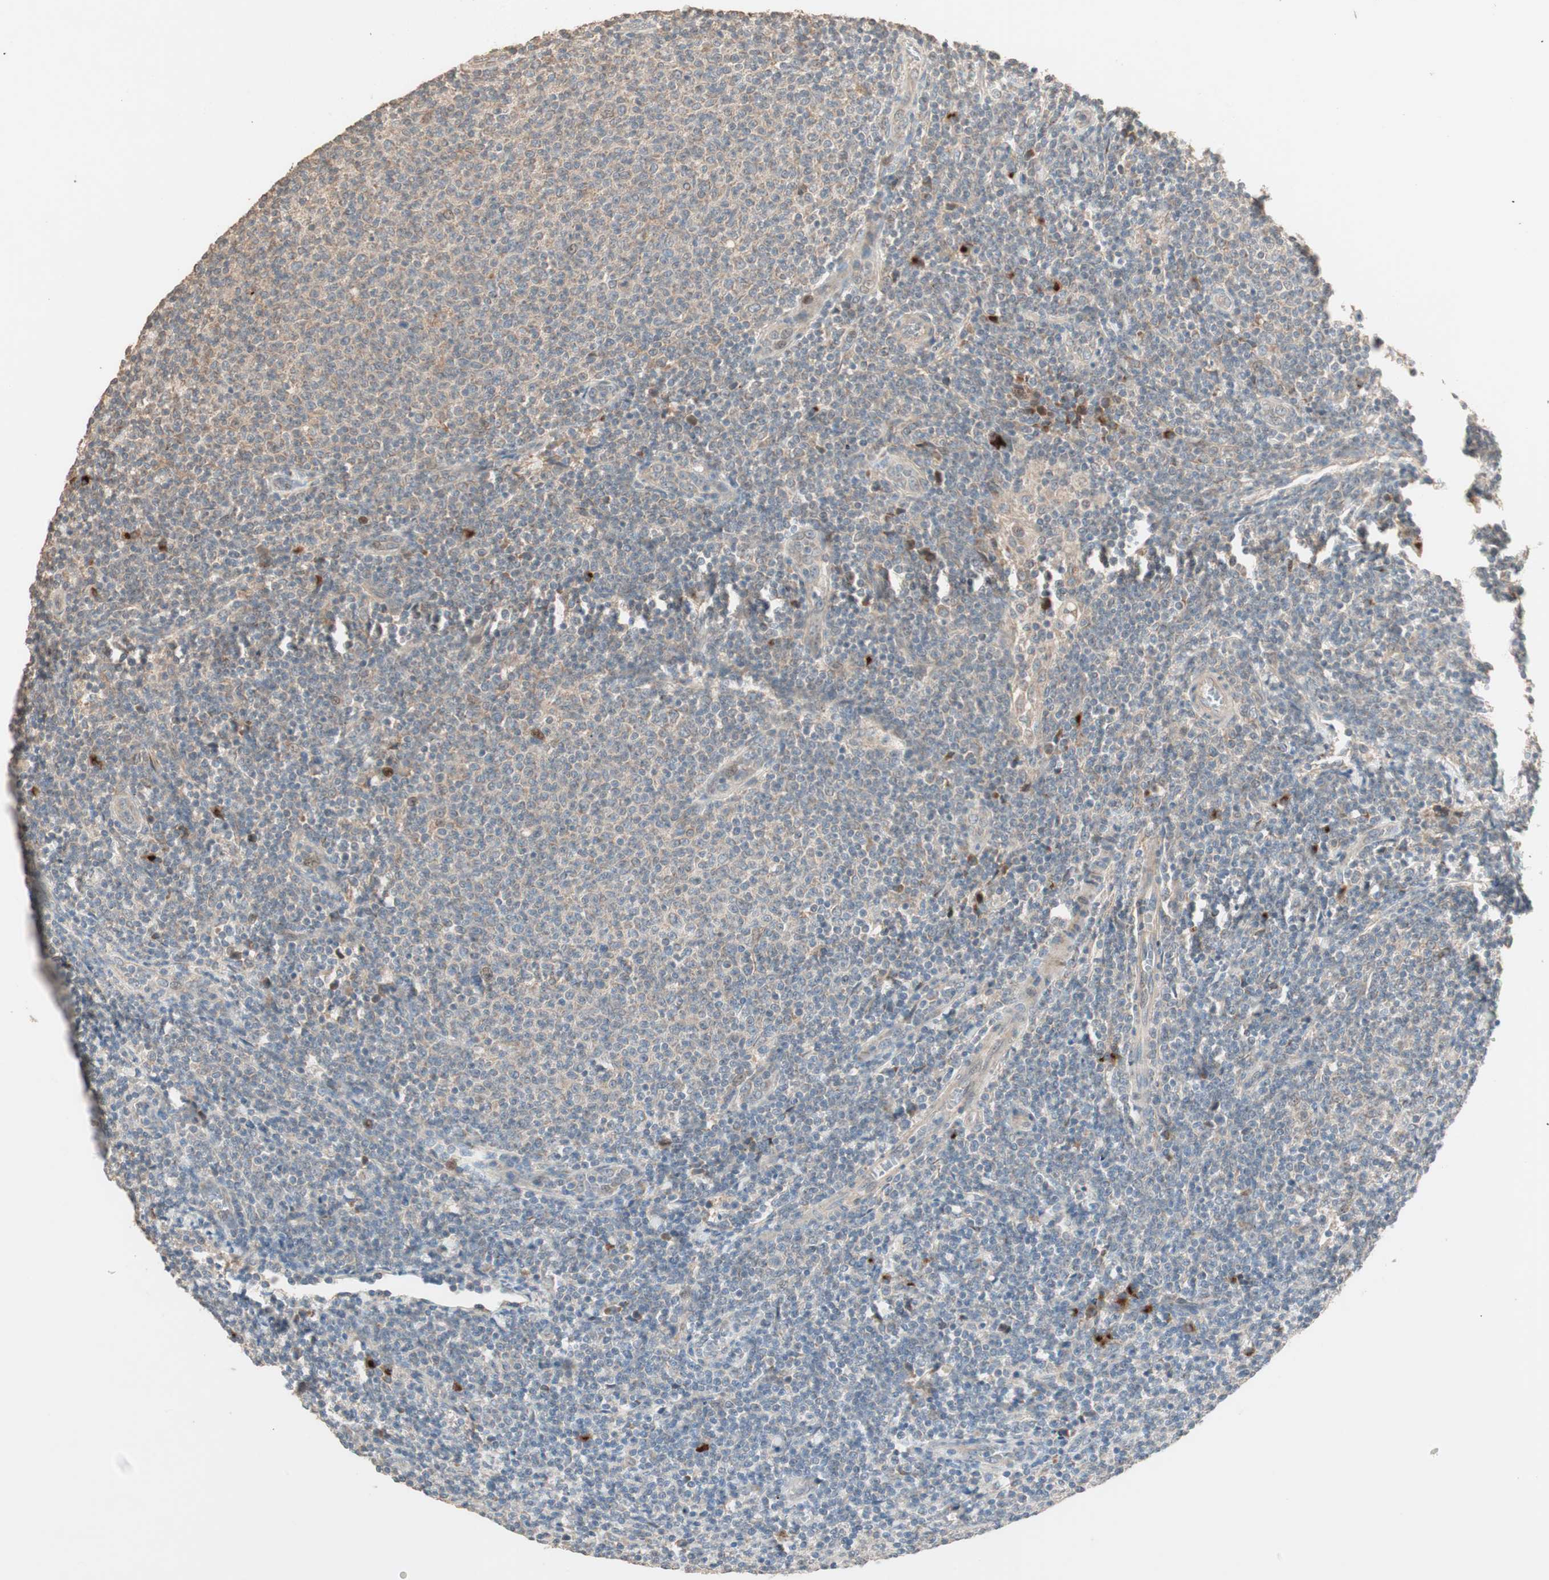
{"staining": {"intensity": "weak", "quantity": ">75%", "location": "cytoplasmic/membranous"}, "tissue": "lymphoma", "cell_type": "Tumor cells", "image_type": "cancer", "snomed": [{"axis": "morphology", "description": "Malignant lymphoma, non-Hodgkin's type, Low grade"}, {"axis": "topography", "description": "Lymph node"}], "caption": "Malignant lymphoma, non-Hodgkin's type (low-grade) stained with a protein marker demonstrates weak staining in tumor cells.", "gene": "RARRES1", "patient": {"sex": "male", "age": 66}}